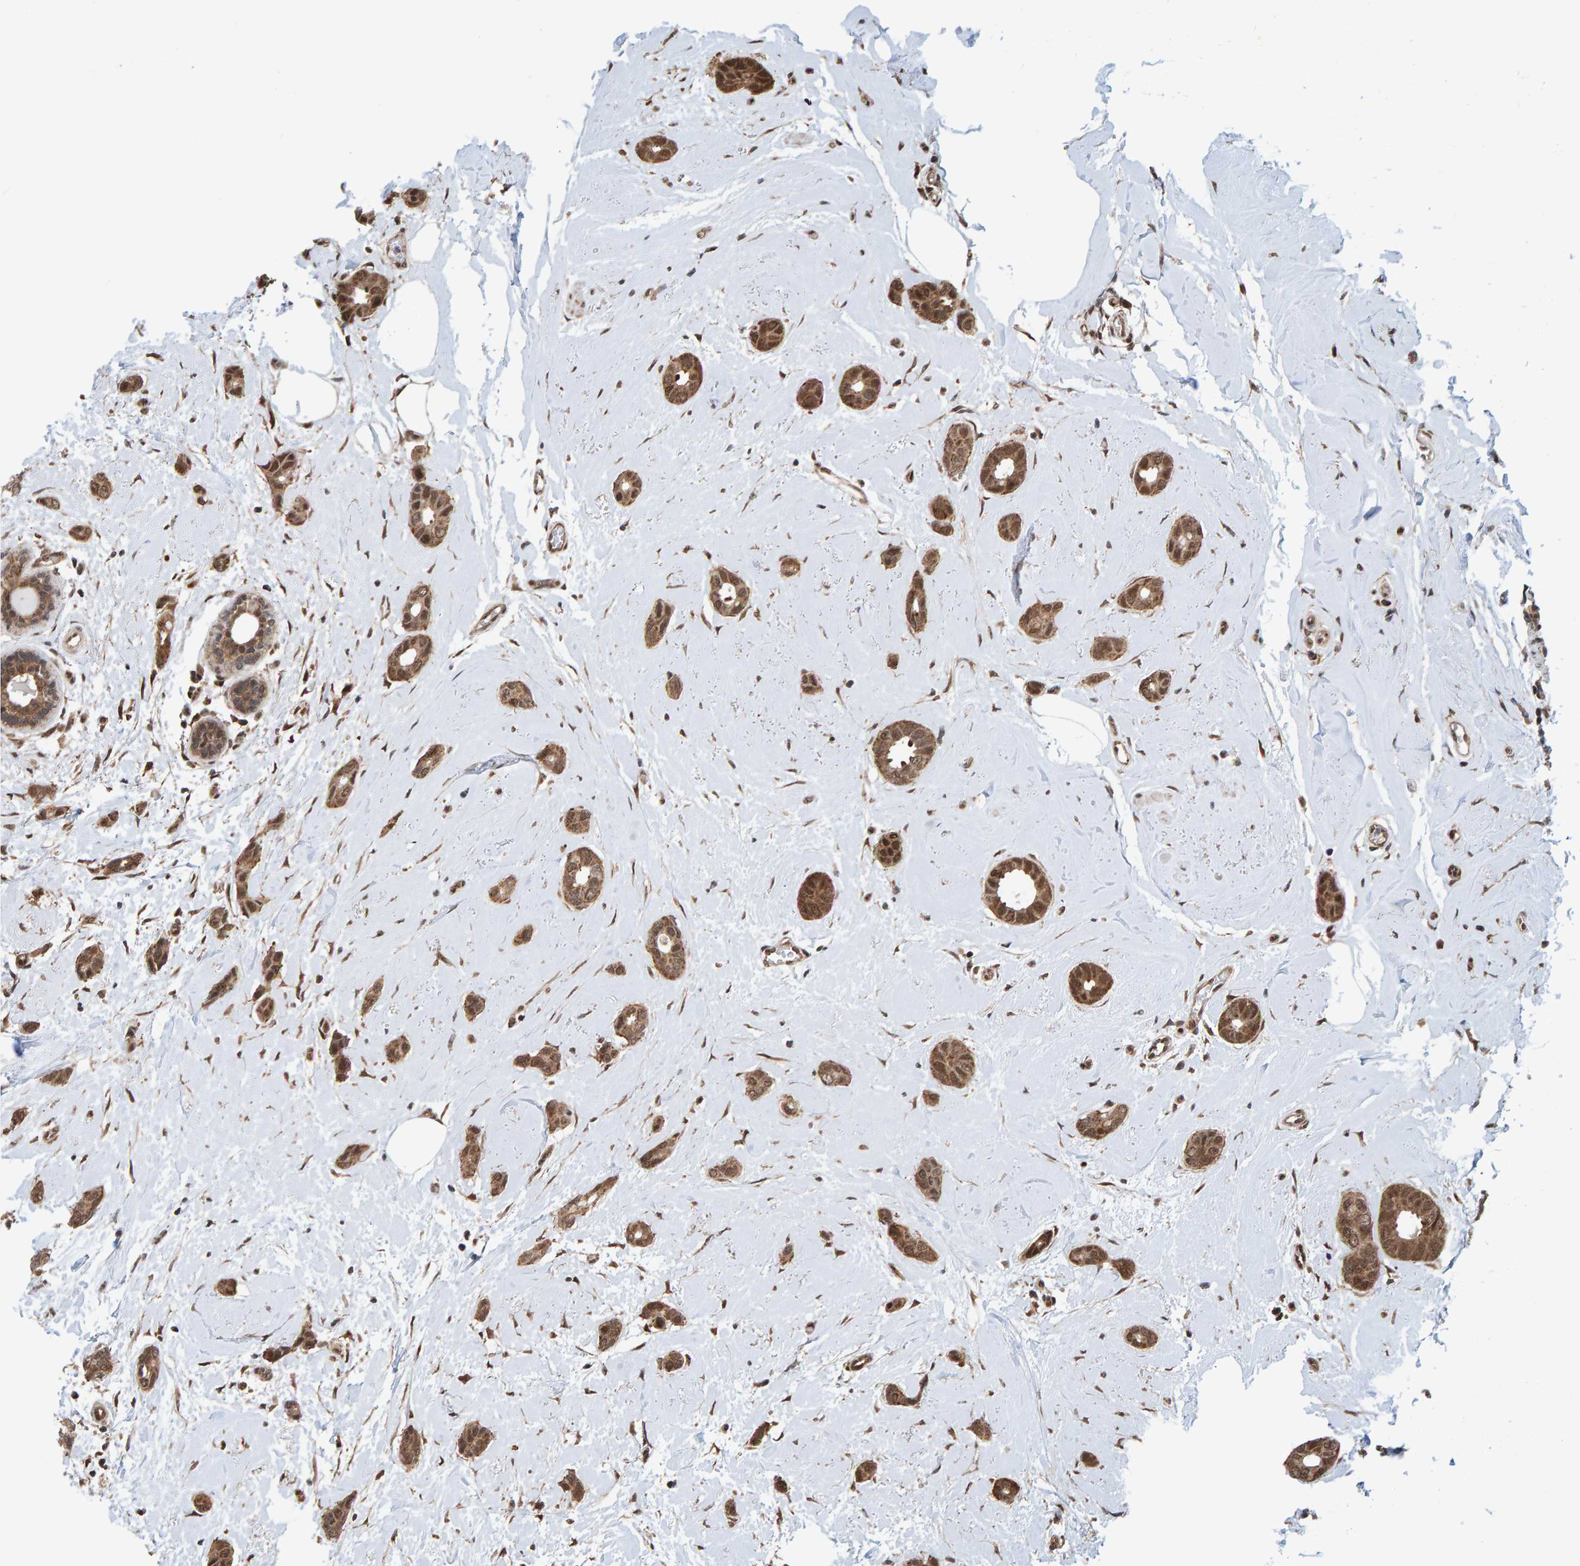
{"staining": {"intensity": "moderate", "quantity": ">75%", "location": "cytoplasmic/membranous,nuclear"}, "tissue": "breast cancer", "cell_type": "Tumor cells", "image_type": "cancer", "snomed": [{"axis": "morphology", "description": "Duct carcinoma"}, {"axis": "topography", "description": "Breast"}], "caption": "Immunohistochemical staining of breast cancer (infiltrating ductal carcinoma) reveals medium levels of moderate cytoplasmic/membranous and nuclear protein positivity in about >75% of tumor cells.", "gene": "ZNF366", "patient": {"sex": "female", "age": 55}}